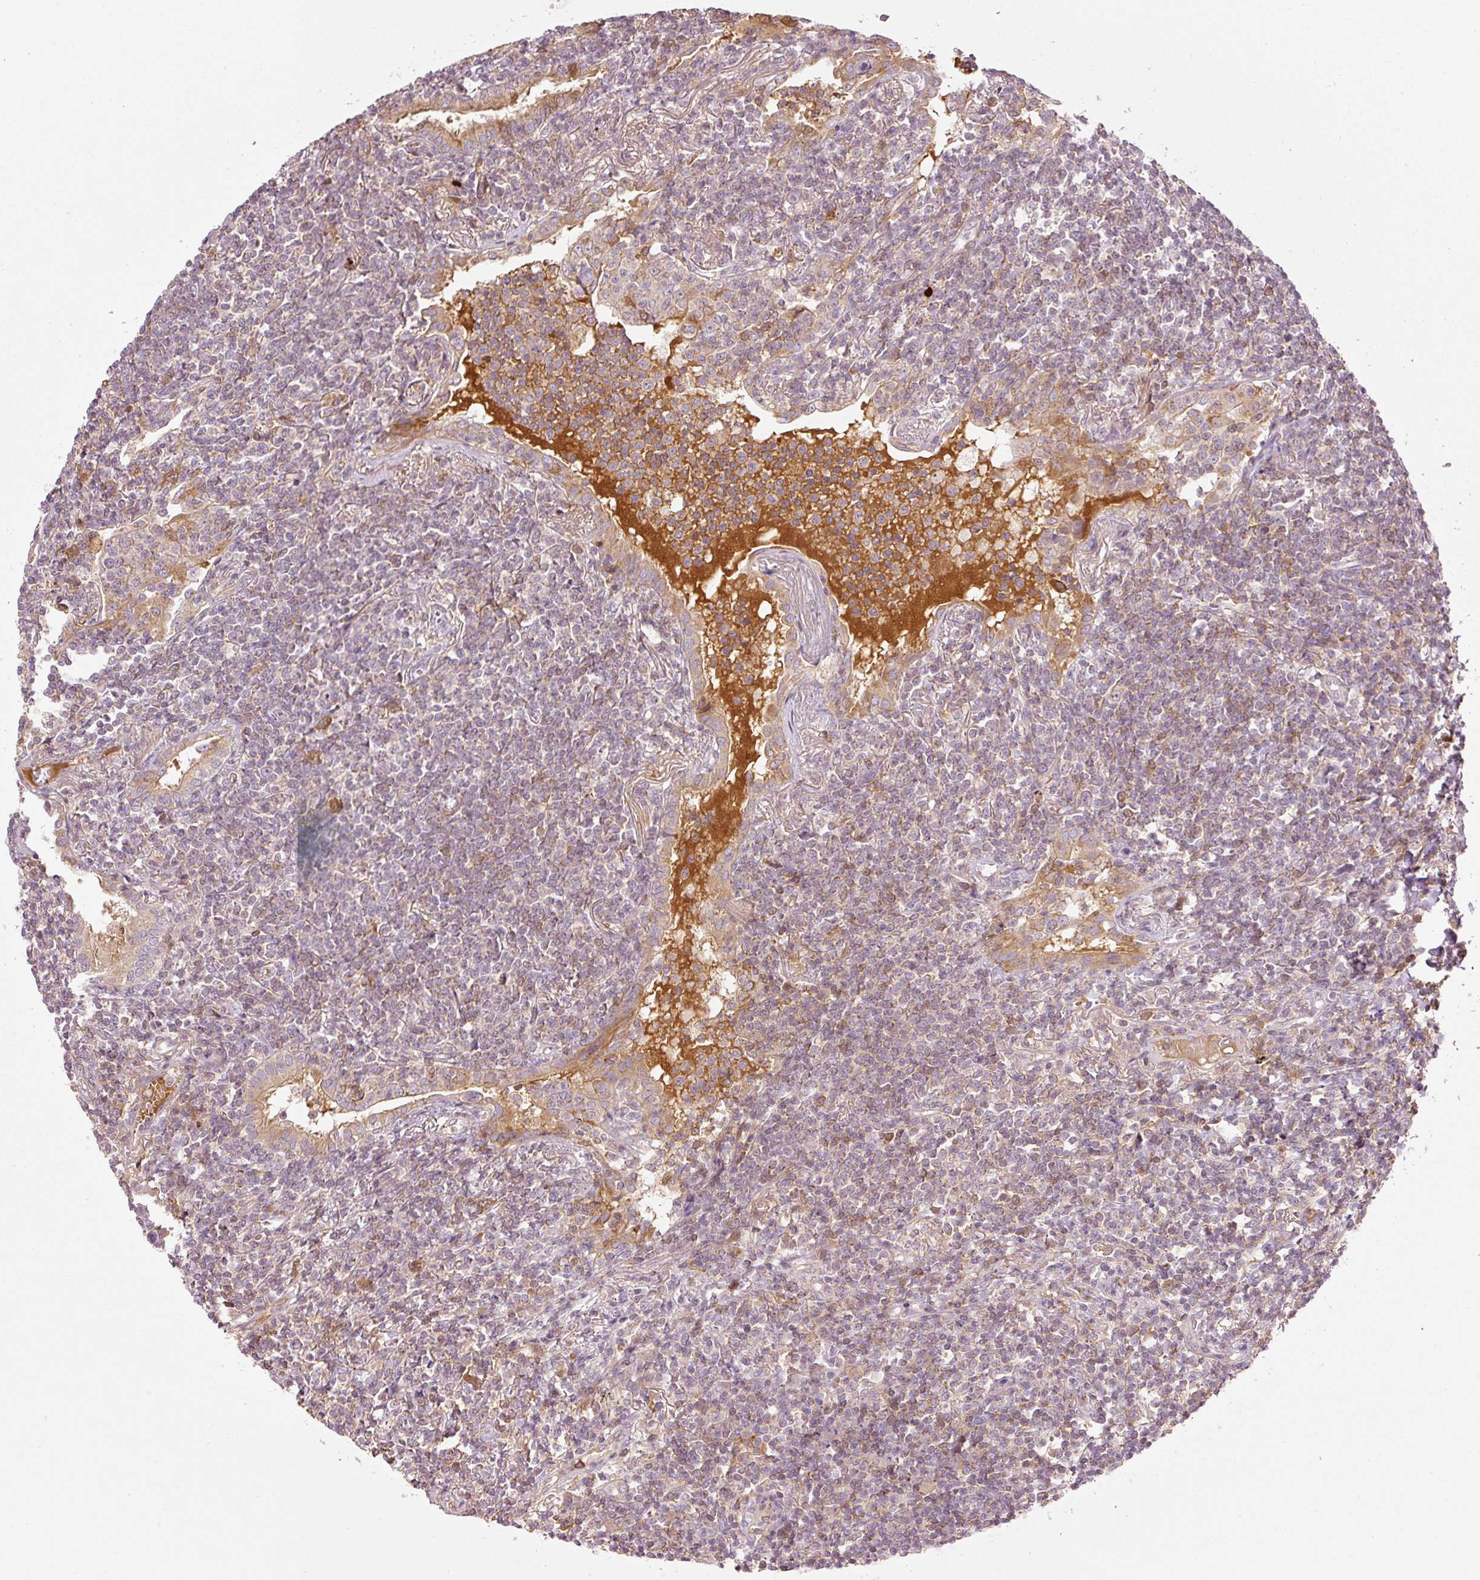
{"staining": {"intensity": "weak", "quantity": "<25%", "location": "cytoplasmic/membranous"}, "tissue": "lymphoma", "cell_type": "Tumor cells", "image_type": "cancer", "snomed": [{"axis": "morphology", "description": "Malignant lymphoma, non-Hodgkin's type, Low grade"}, {"axis": "topography", "description": "Lung"}], "caption": "Lymphoma was stained to show a protein in brown. There is no significant expression in tumor cells. (Immunohistochemistry (ihc), brightfield microscopy, high magnification).", "gene": "SERPING1", "patient": {"sex": "female", "age": 71}}